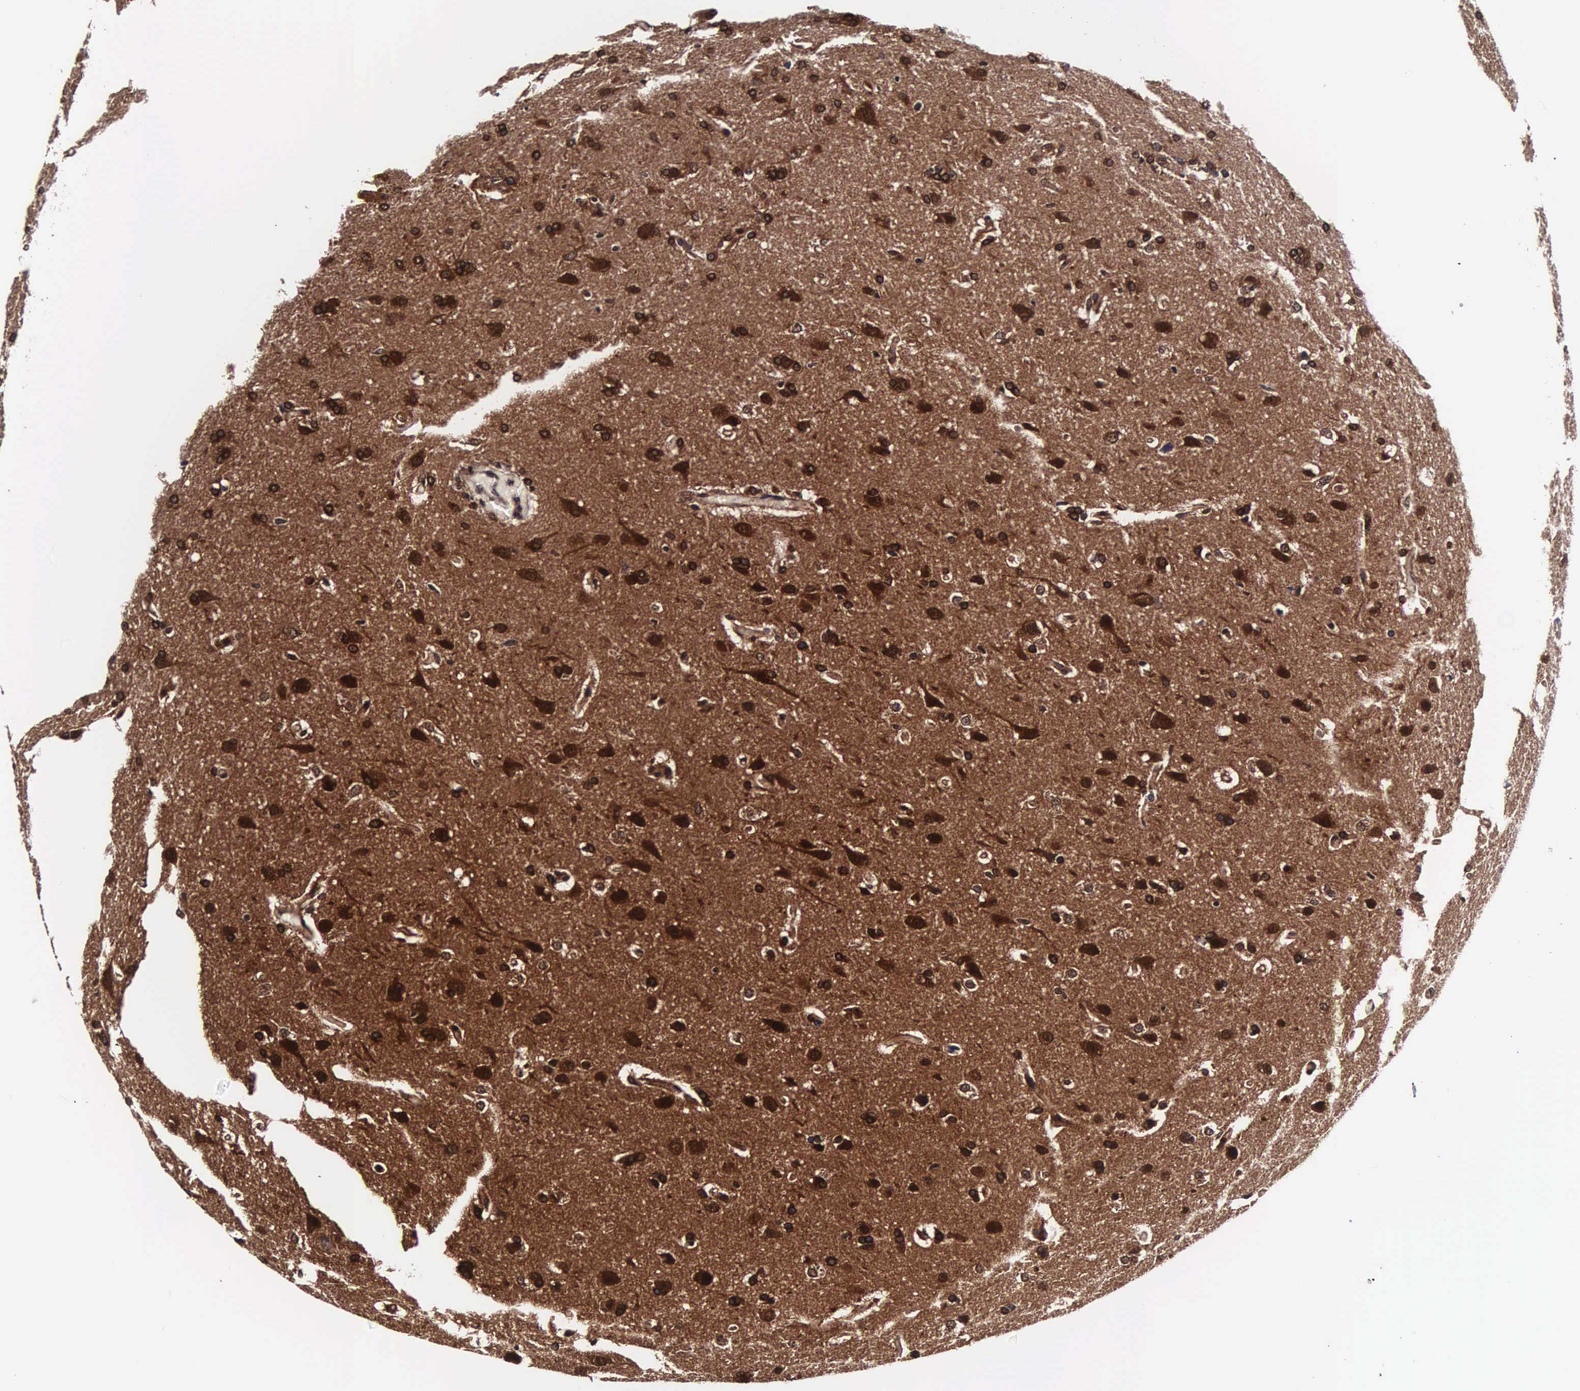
{"staining": {"intensity": "strong", "quantity": ">75%", "location": "cytoplasmic/membranous,nuclear"}, "tissue": "glioma", "cell_type": "Tumor cells", "image_type": "cancer", "snomed": [{"axis": "morphology", "description": "Glioma, malignant, High grade"}, {"axis": "topography", "description": "Brain"}], "caption": "Glioma tissue shows strong cytoplasmic/membranous and nuclear expression in about >75% of tumor cells, visualized by immunohistochemistry.", "gene": "TECPR2", "patient": {"sex": "male", "age": 68}}